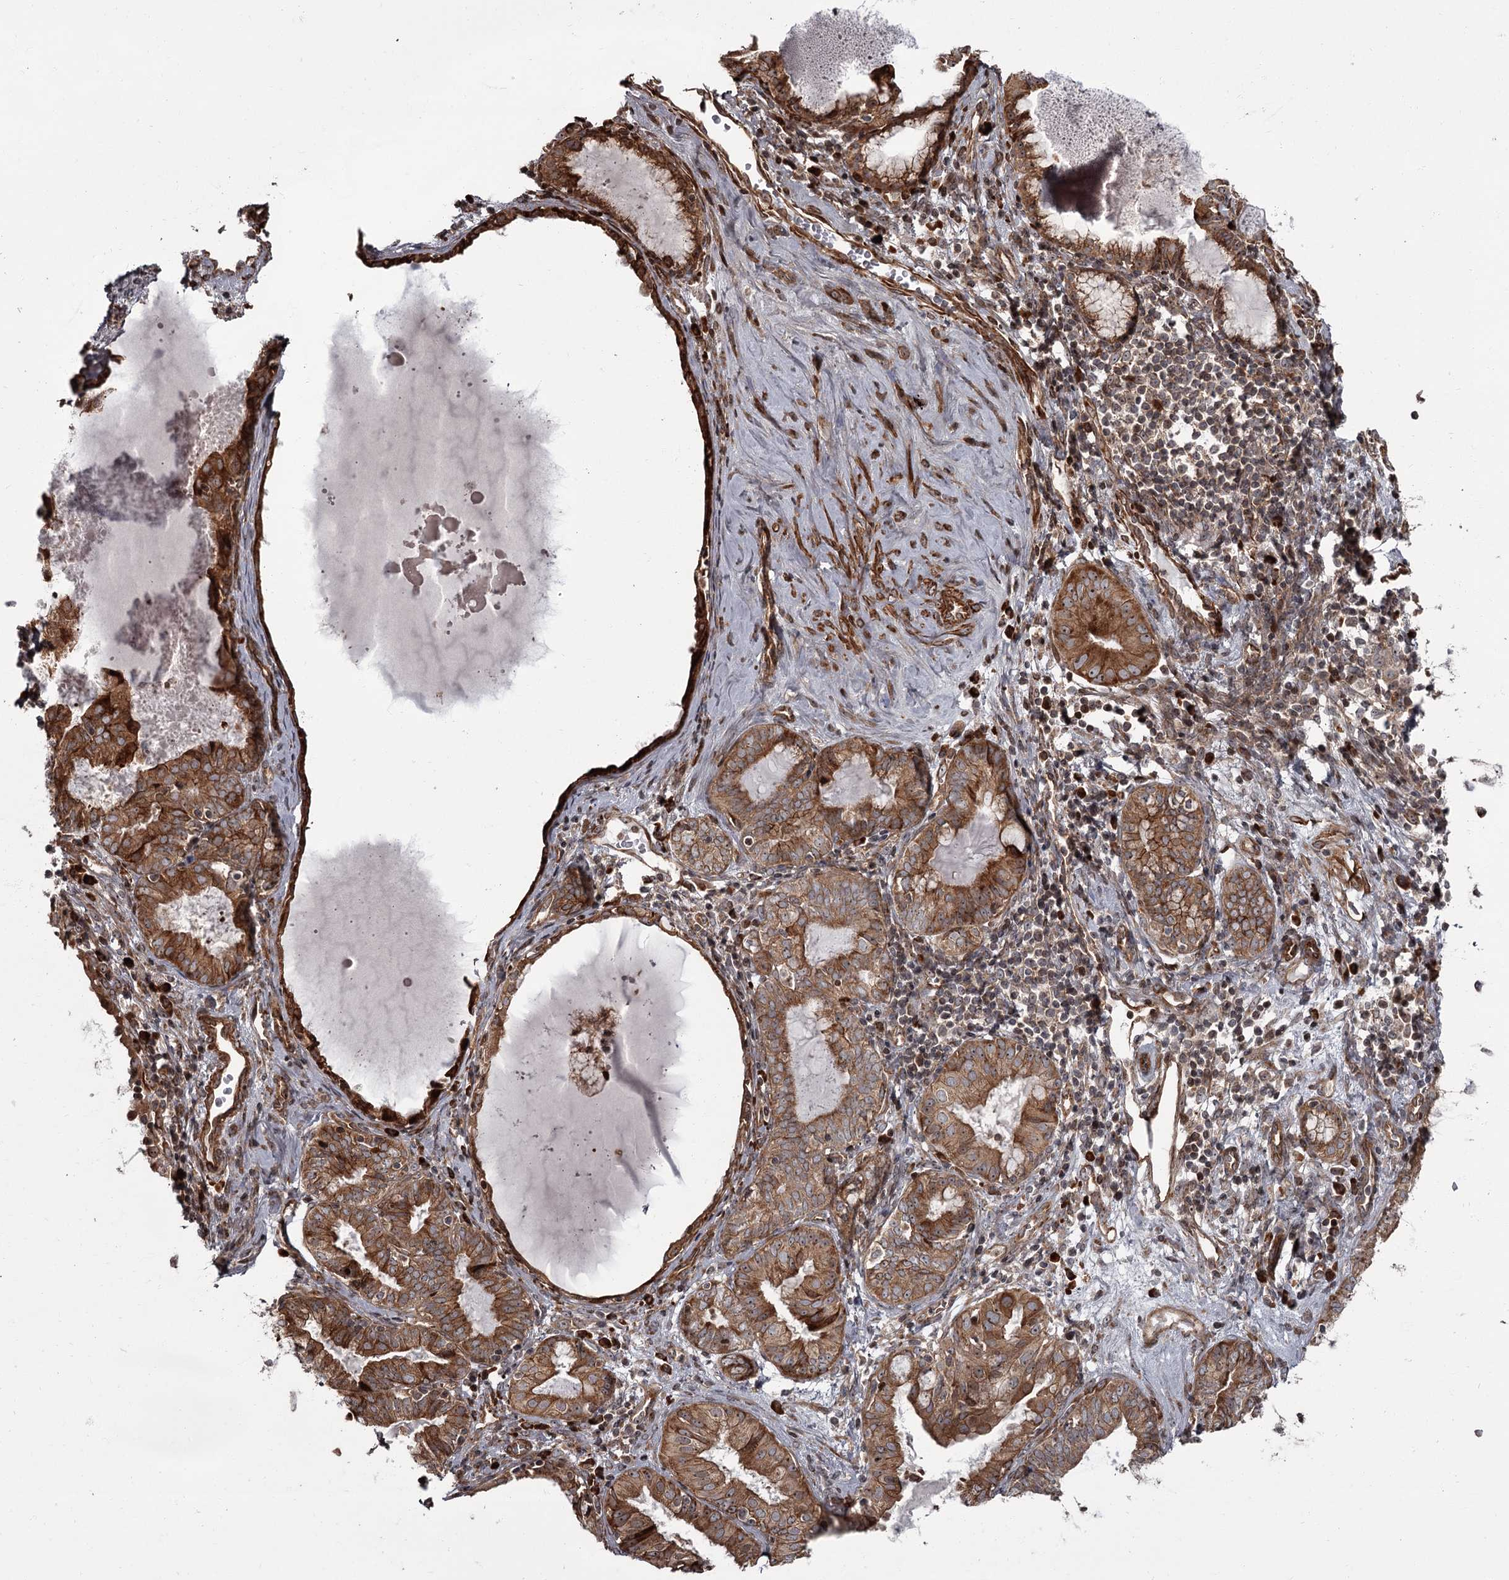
{"staining": {"intensity": "moderate", "quantity": ">75%", "location": "cytoplasmic/membranous,nuclear"}, "tissue": "endometrial cancer", "cell_type": "Tumor cells", "image_type": "cancer", "snomed": [{"axis": "morphology", "description": "Adenocarcinoma, NOS"}, {"axis": "topography", "description": "Endometrium"}], "caption": "This is a histology image of immunohistochemistry staining of endometrial adenocarcinoma, which shows moderate expression in the cytoplasmic/membranous and nuclear of tumor cells.", "gene": "THAP9", "patient": {"sex": "female", "age": 79}}